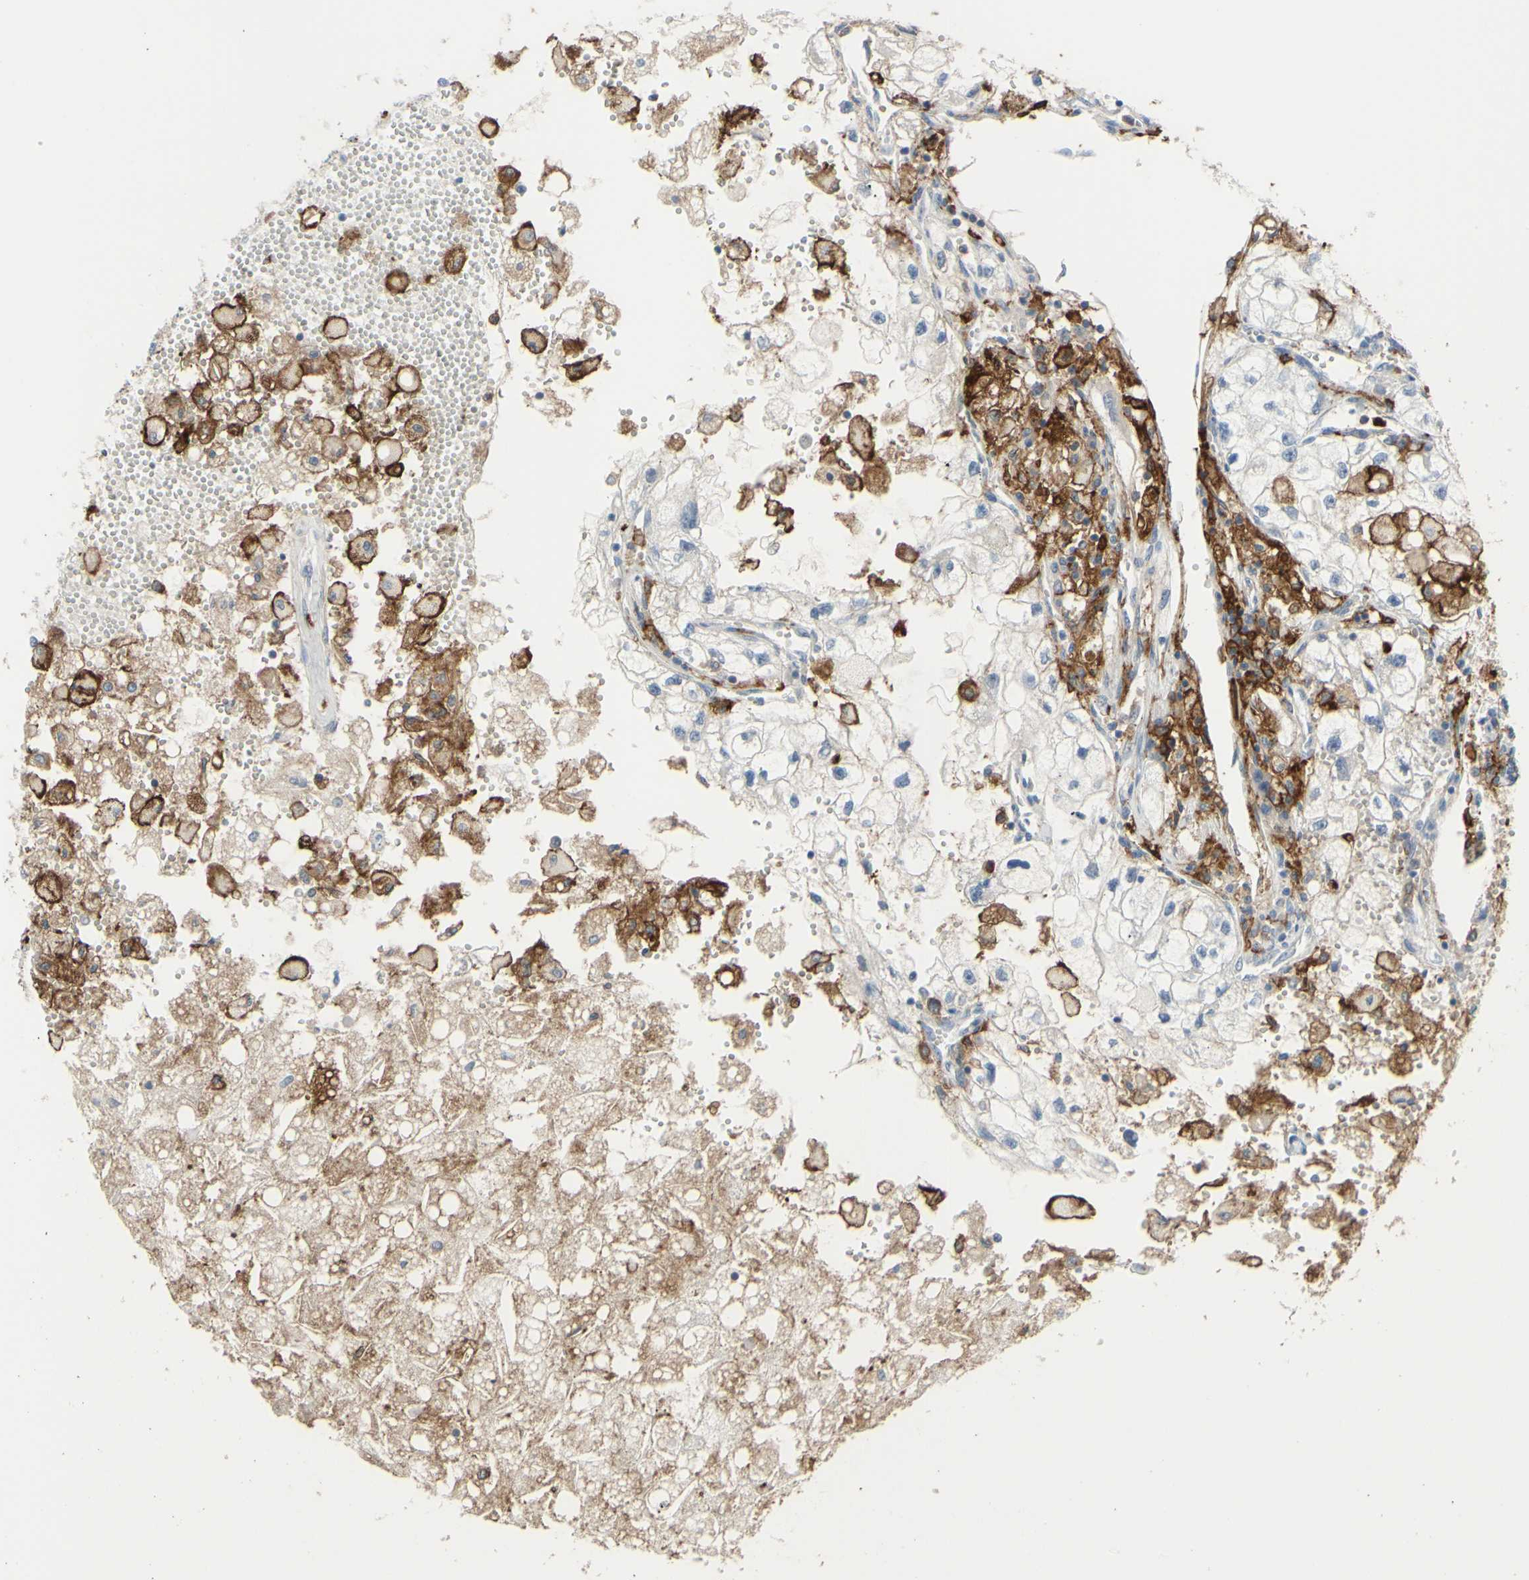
{"staining": {"intensity": "negative", "quantity": "none", "location": "none"}, "tissue": "renal cancer", "cell_type": "Tumor cells", "image_type": "cancer", "snomed": [{"axis": "morphology", "description": "Adenocarcinoma, NOS"}, {"axis": "topography", "description": "Kidney"}], "caption": "The IHC histopathology image has no significant positivity in tumor cells of renal adenocarcinoma tissue.", "gene": "FCGR2A", "patient": {"sex": "female", "age": 70}}